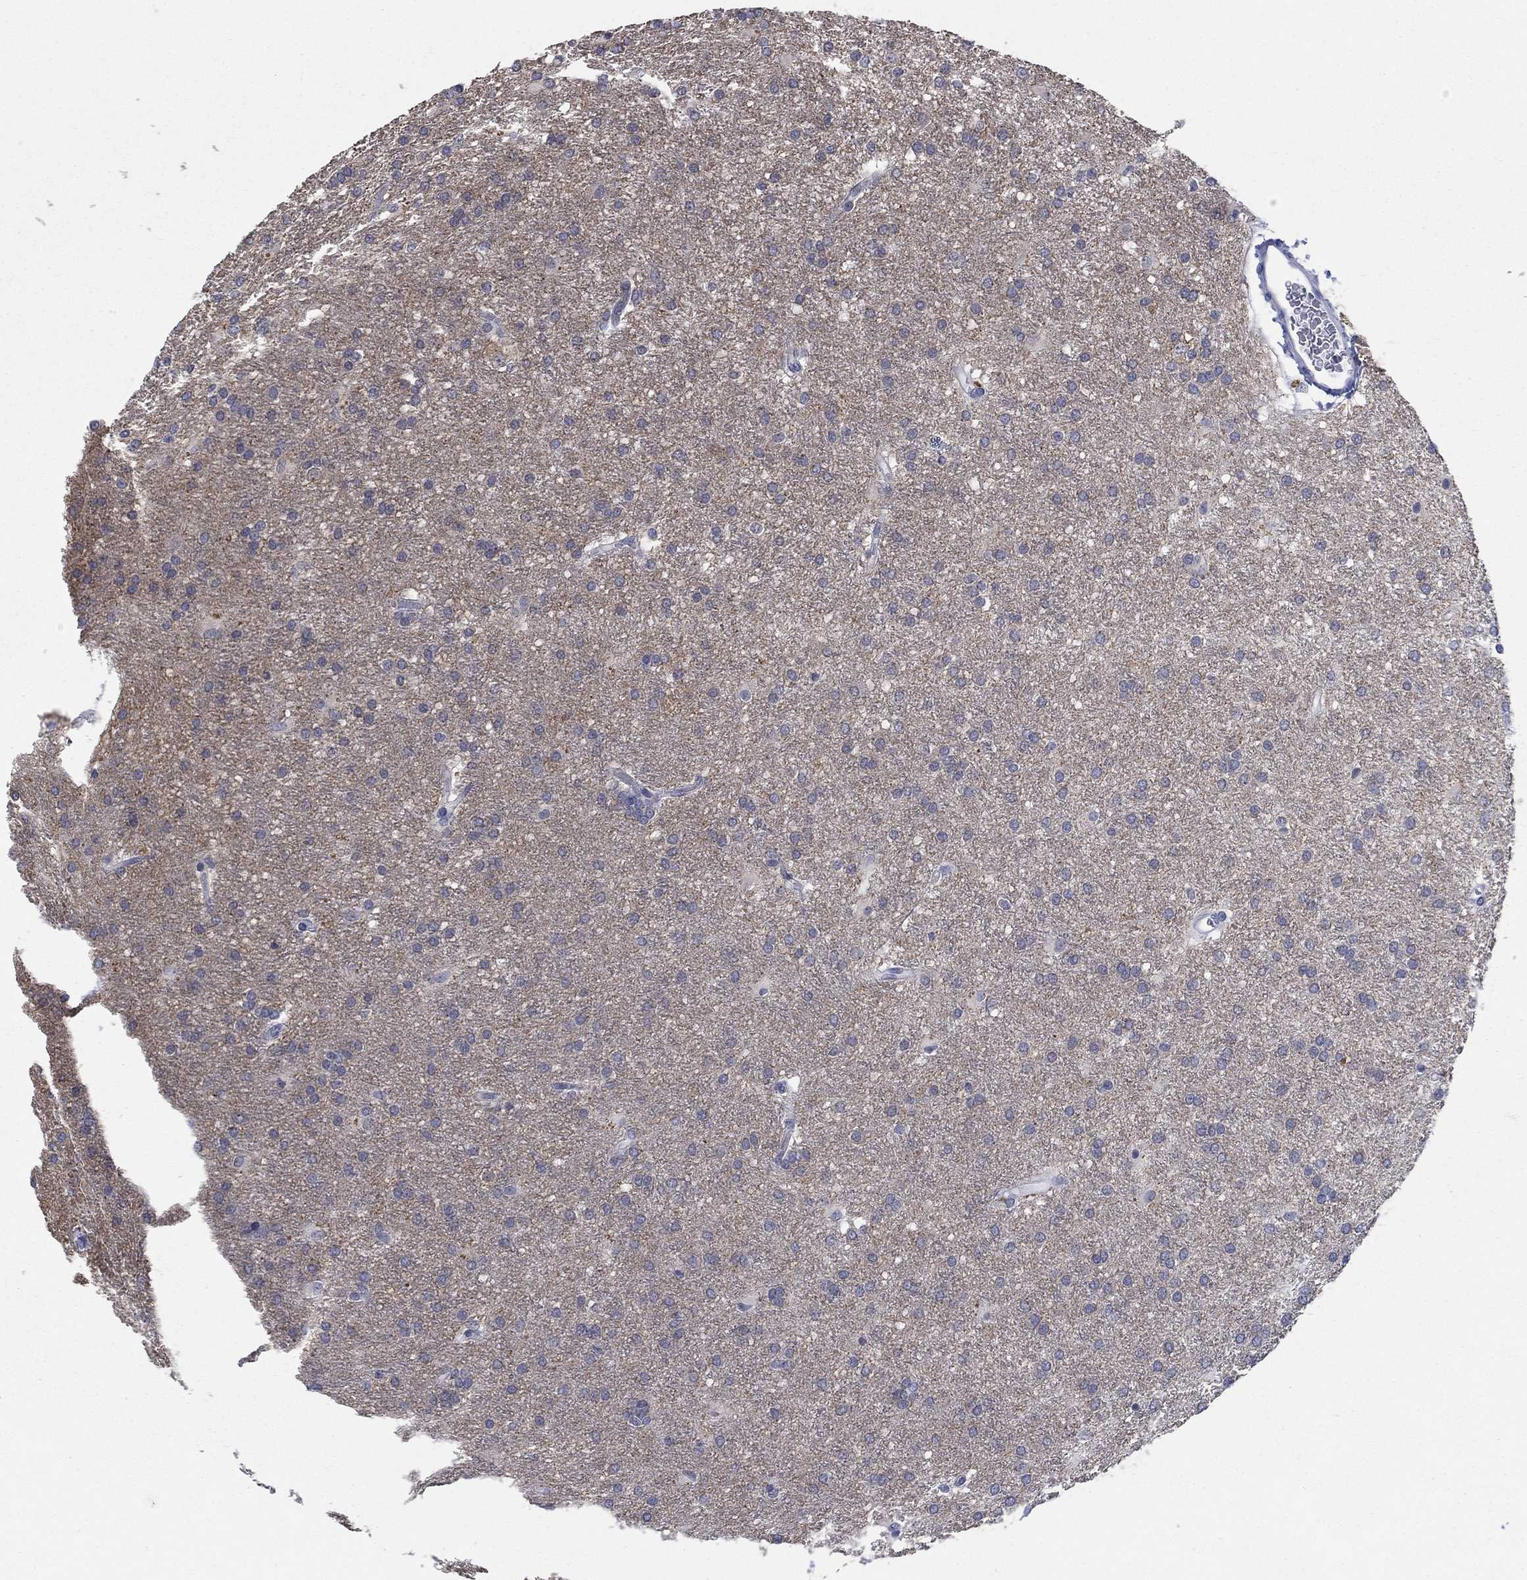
{"staining": {"intensity": "negative", "quantity": "none", "location": "none"}, "tissue": "glioma", "cell_type": "Tumor cells", "image_type": "cancer", "snomed": [{"axis": "morphology", "description": "Glioma, malignant, Low grade"}, {"axis": "topography", "description": "Brain"}], "caption": "DAB immunohistochemical staining of human malignant low-grade glioma reveals no significant expression in tumor cells. (Stains: DAB immunohistochemistry (IHC) with hematoxylin counter stain, Microscopy: brightfield microscopy at high magnification).", "gene": "ATP6V1G2", "patient": {"sex": "female", "age": 32}}